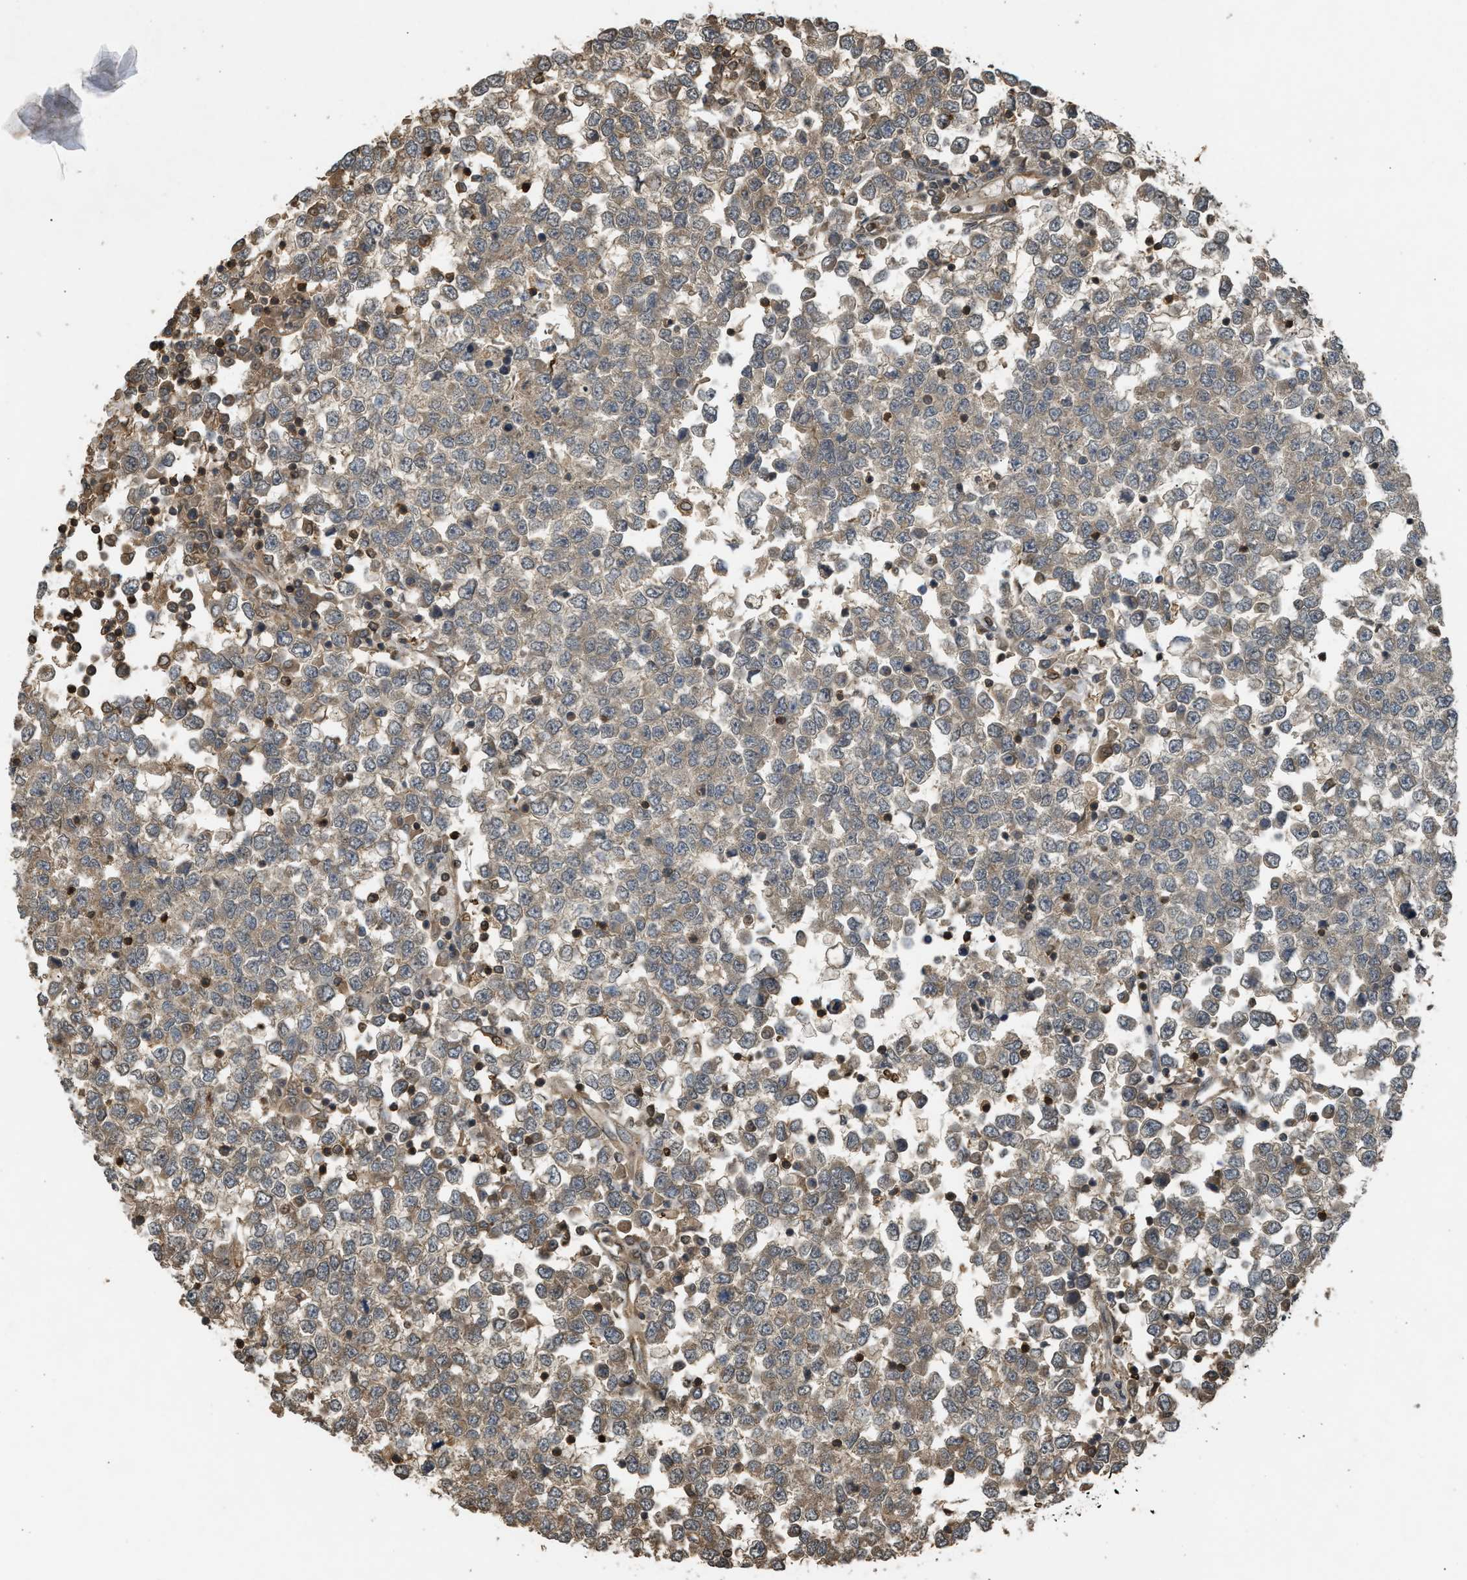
{"staining": {"intensity": "weak", "quantity": "<25%", "location": "cytoplasmic/membranous"}, "tissue": "testis cancer", "cell_type": "Tumor cells", "image_type": "cancer", "snomed": [{"axis": "morphology", "description": "Seminoma, NOS"}, {"axis": "topography", "description": "Testis"}], "caption": "IHC of human testis cancer displays no expression in tumor cells.", "gene": "ARHGDIA", "patient": {"sex": "male", "age": 65}}